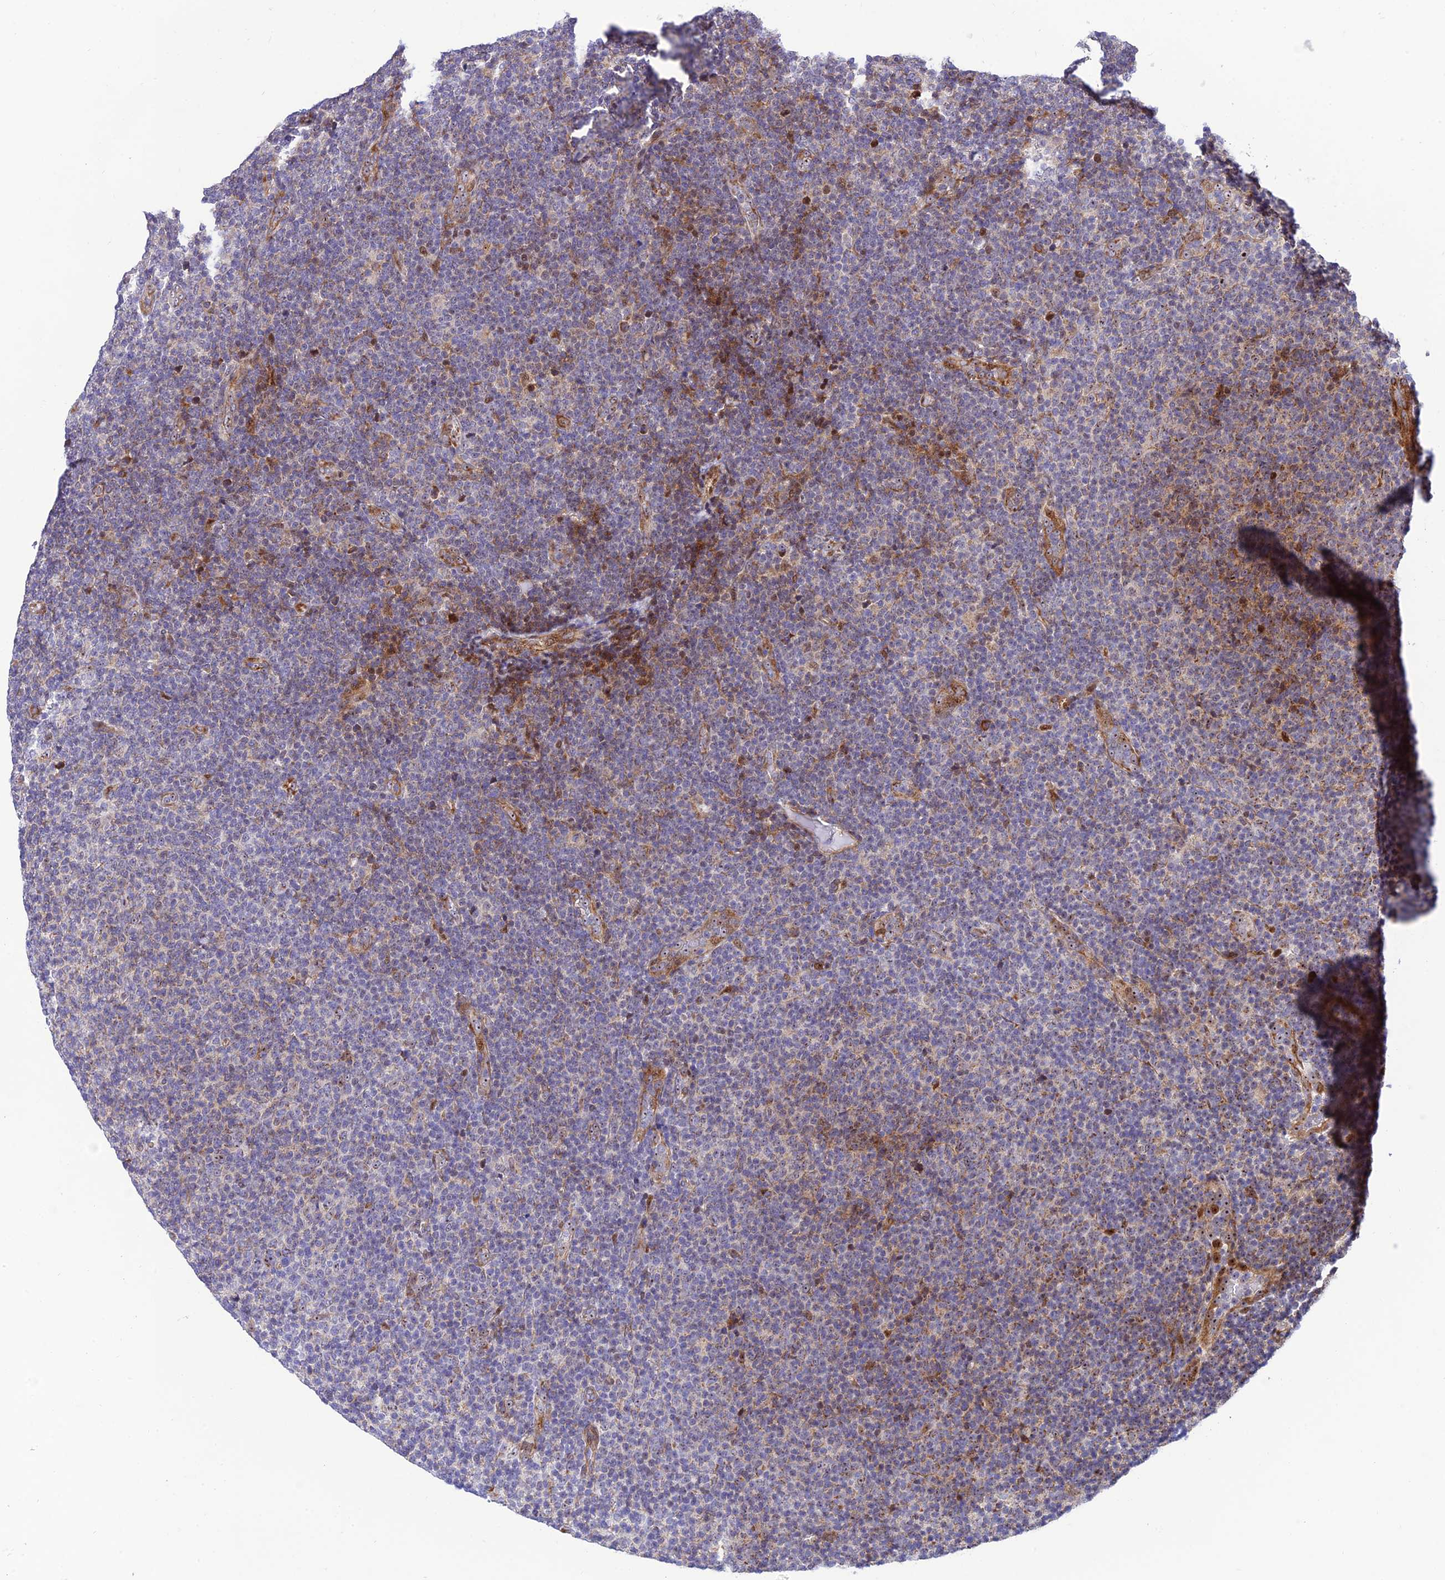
{"staining": {"intensity": "moderate", "quantity": "<25%", "location": "cytoplasmic/membranous,nuclear"}, "tissue": "lymphoma", "cell_type": "Tumor cells", "image_type": "cancer", "snomed": [{"axis": "morphology", "description": "Malignant lymphoma, non-Hodgkin's type, Low grade"}, {"axis": "topography", "description": "Lymph node"}], "caption": "Moderate cytoplasmic/membranous and nuclear staining for a protein is identified in approximately <25% of tumor cells of malignant lymphoma, non-Hodgkin's type (low-grade) using immunohistochemistry (IHC).", "gene": "KBTBD7", "patient": {"sex": "male", "age": 66}}